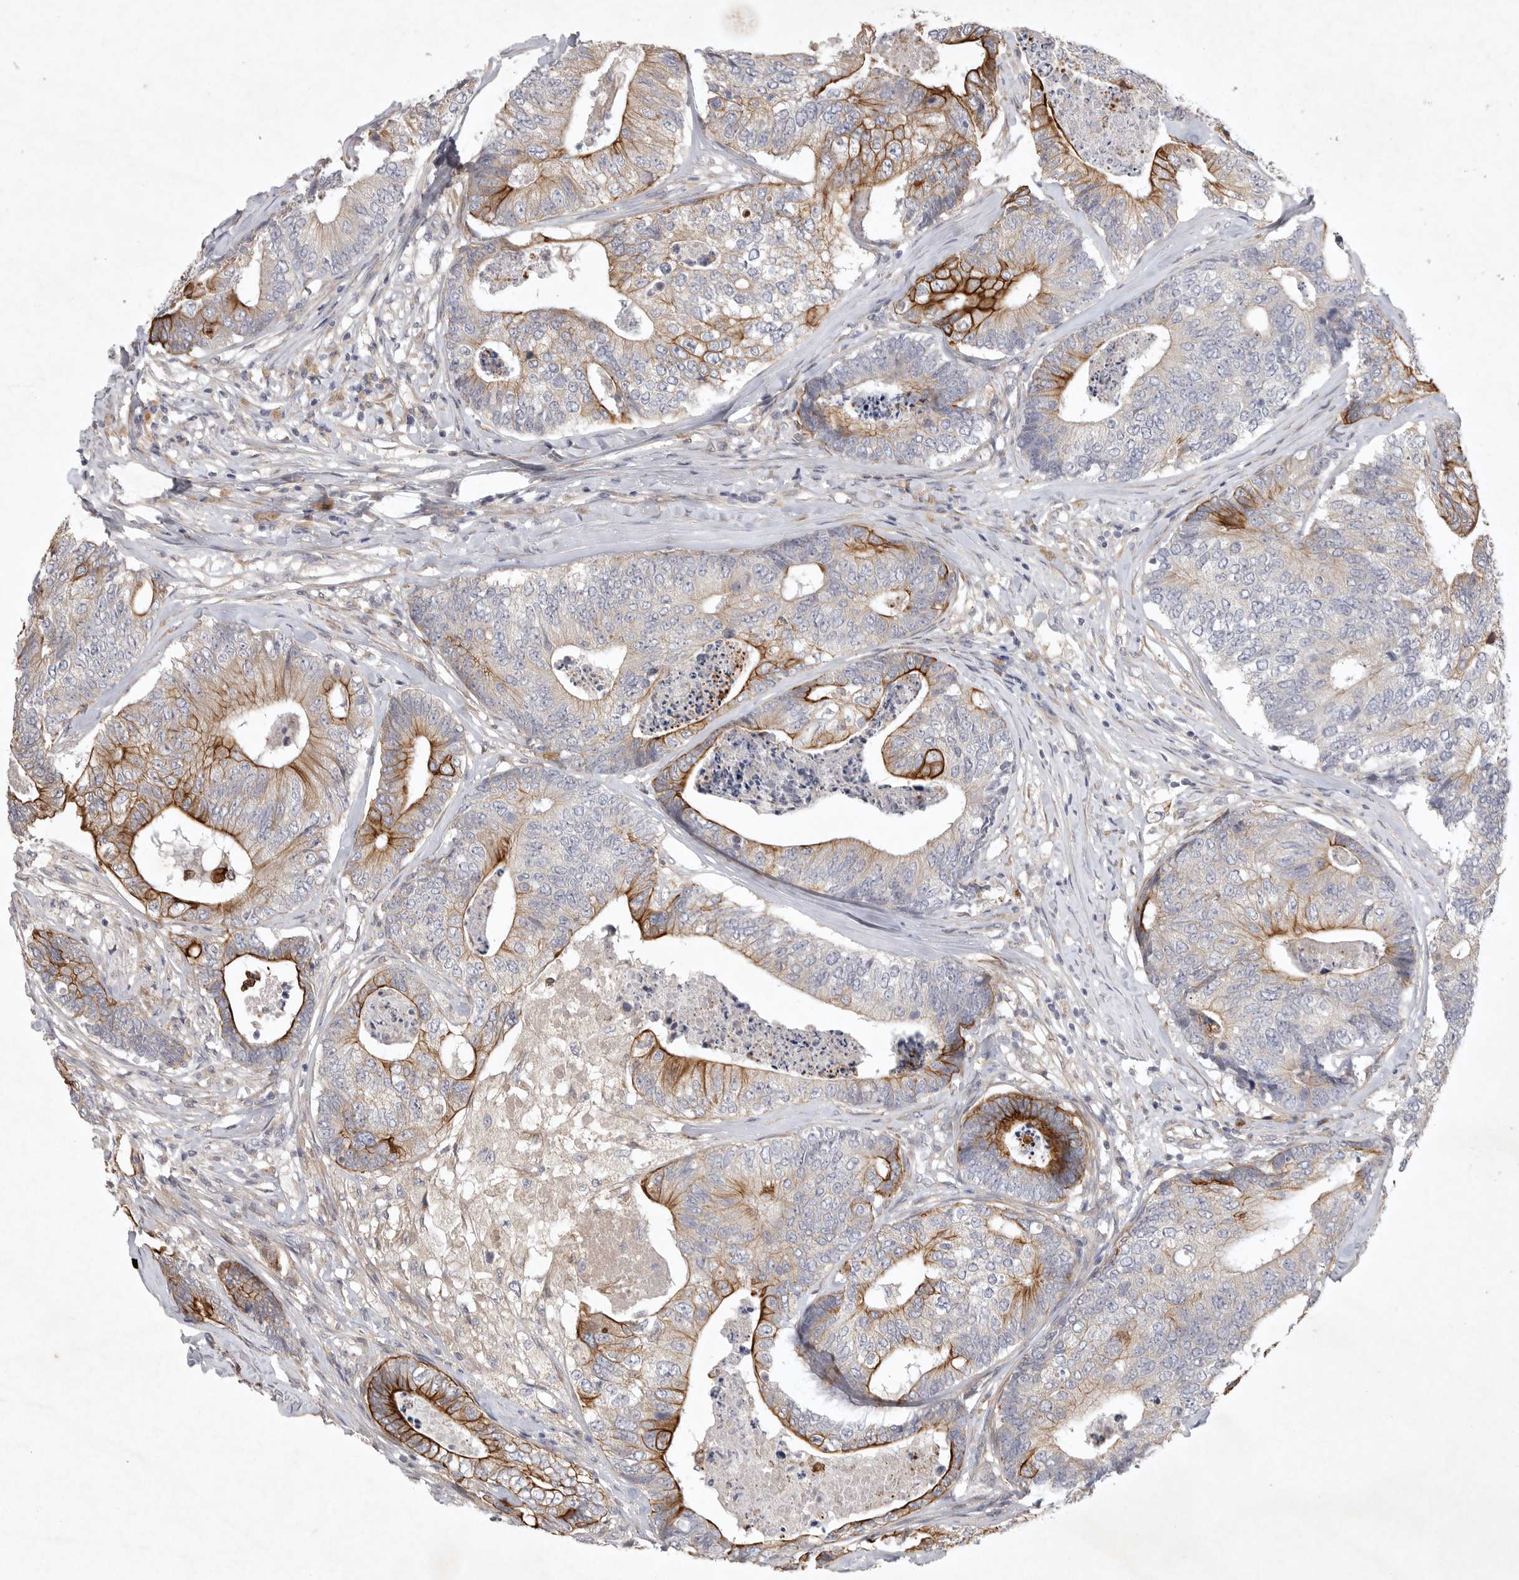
{"staining": {"intensity": "moderate", "quantity": "25%-75%", "location": "cytoplasmic/membranous"}, "tissue": "colorectal cancer", "cell_type": "Tumor cells", "image_type": "cancer", "snomed": [{"axis": "morphology", "description": "Adenocarcinoma, NOS"}, {"axis": "topography", "description": "Colon"}], "caption": "A high-resolution image shows immunohistochemistry staining of adenocarcinoma (colorectal), which shows moderate cytoplasmic/membranous positivity in about 25%-75% of tumor cells. The staining was performed using DAB to visualize the protein expression in brown, while the nuclei were stained in blue with hematoxylin (Magnification: 20x).", "gene": "BZW2", "patient": {"sex": "female", "age": 67}}